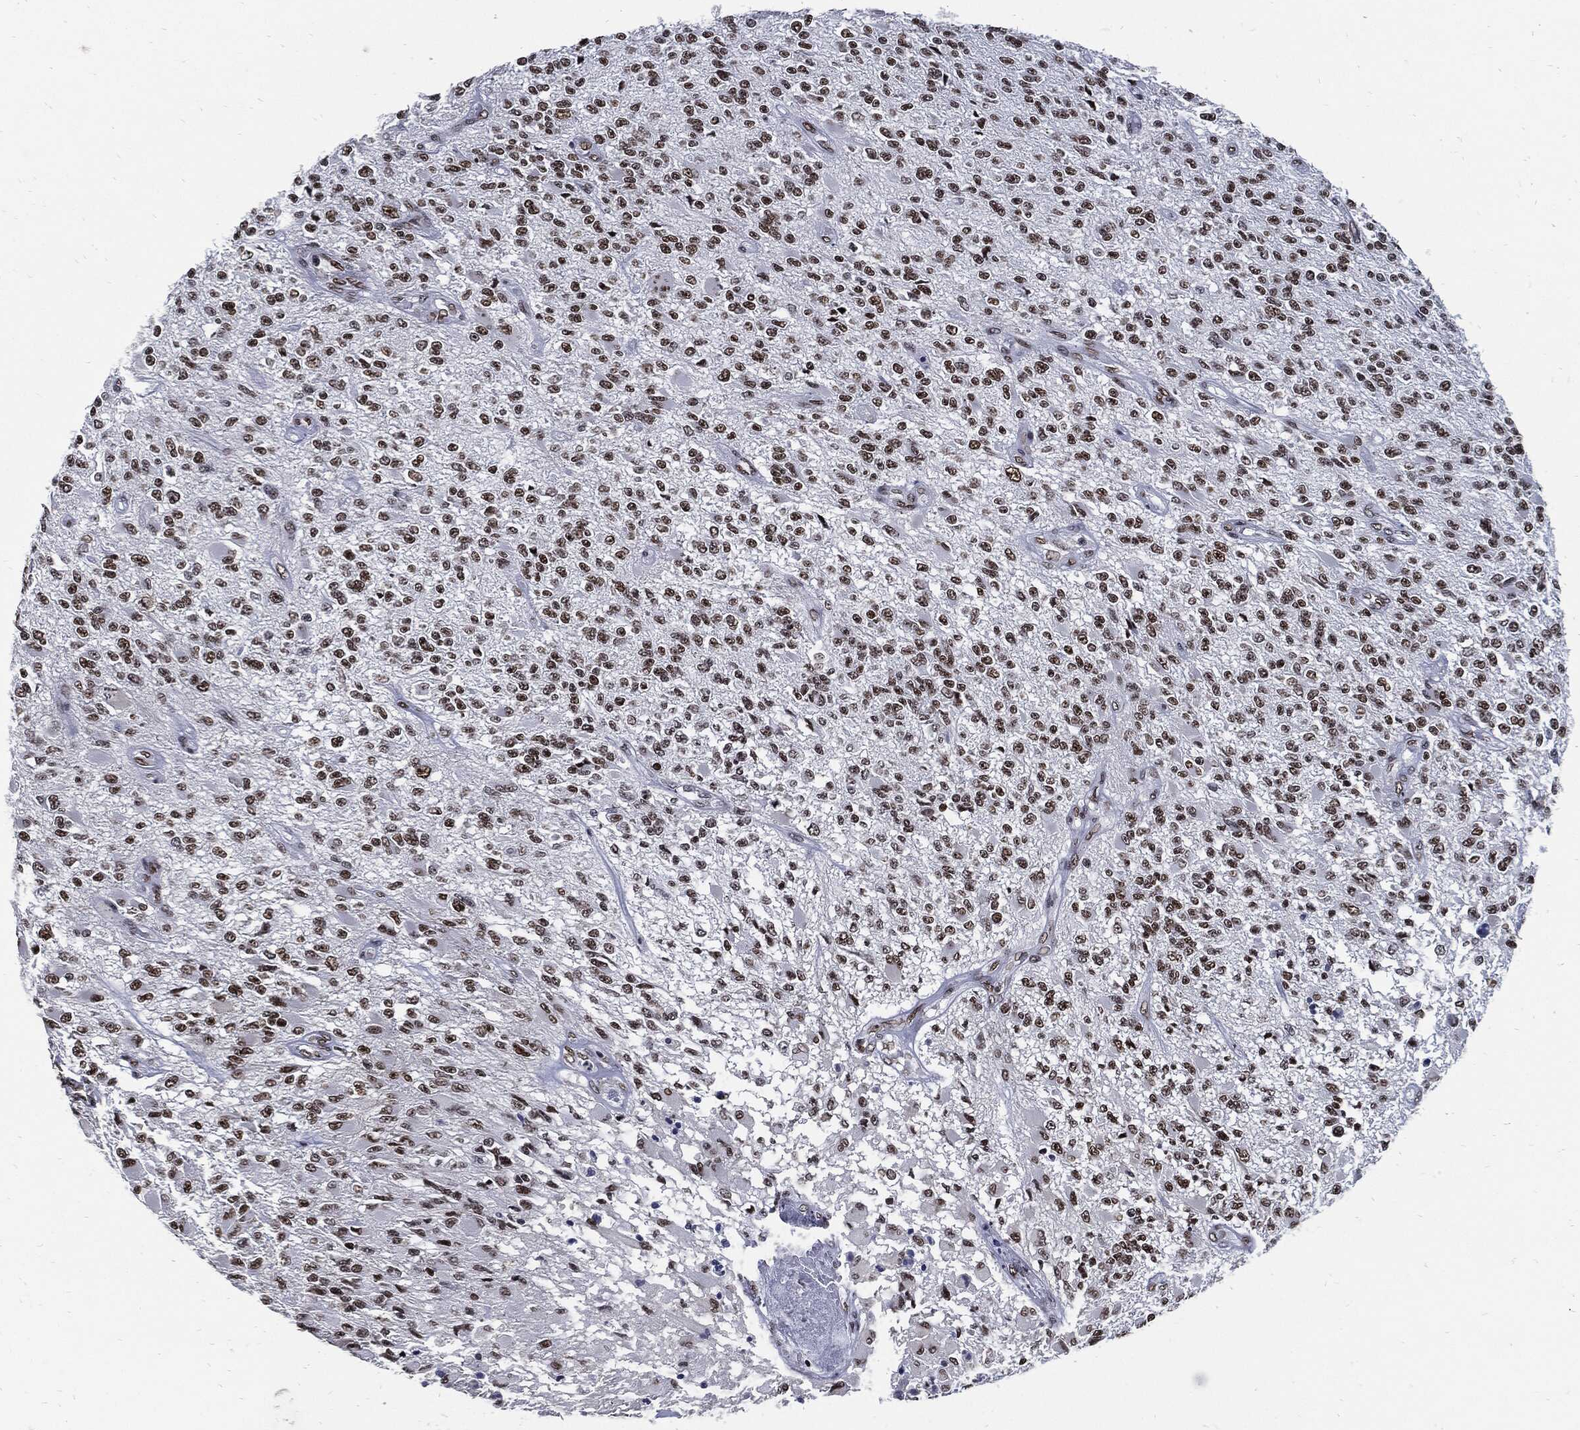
{"staining": {"intensity": "strong", "quantity": ">75%", "location": "nuclear"}, "tissue": "glioma", "cell_type": "Tumor cells", "image_type": "cancer", "snomed": [{"axis": "morphology", "description": "Glioma, malignant, High grade"}, {"axis": "topography", "description": "Brain"}], "caption": "Strong nuclear staining for a protein is identified in about >75% of tumor cells of high-grade glioma (malignant) using immunohistochemistry (IHC).", "gene": "TERF2", "patient": {"sex": "female", "age": 63}}